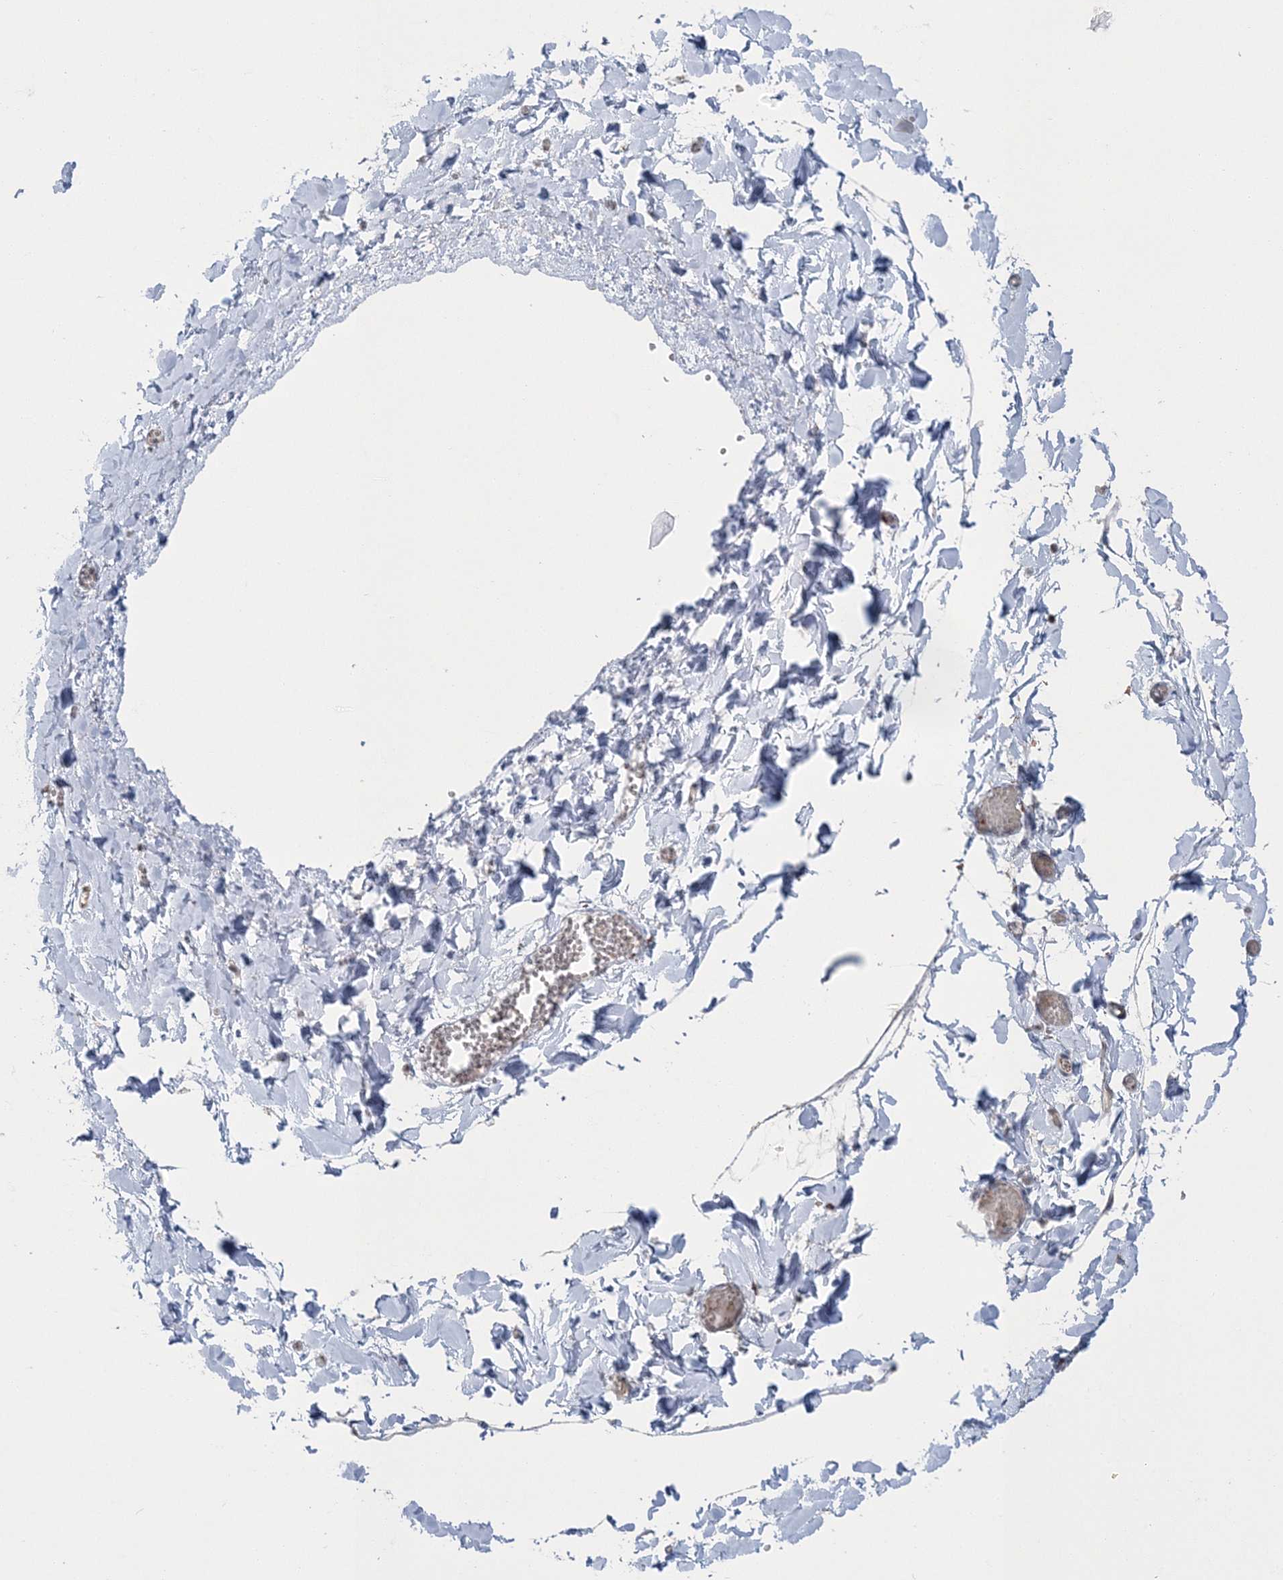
{"staining": {"intensity": "negative", "quantity": "none", "location": "none"}, "tissue": "adipose tissue", "cell_type": "Adipocytes", "image_type": "normal", "snomed": [{"axis": "morphology", "description": "Normal tissue, NOS"}, {"axis": "topography", "description": "Gallbladder"}, {"axis": "topography", "description": "Peripheral nerve tissue"}], "caption": "Immunohistochemistry micrograph of unremarkable human adipose tissue stained for a protein (brown), which reveals no positivity in adipocytes. (DAB immunohistochemistry visualized using brightfield microscopy, high magnification).", "gene": "PDS5A", "patient": {"sex": "male", "age": 38}}